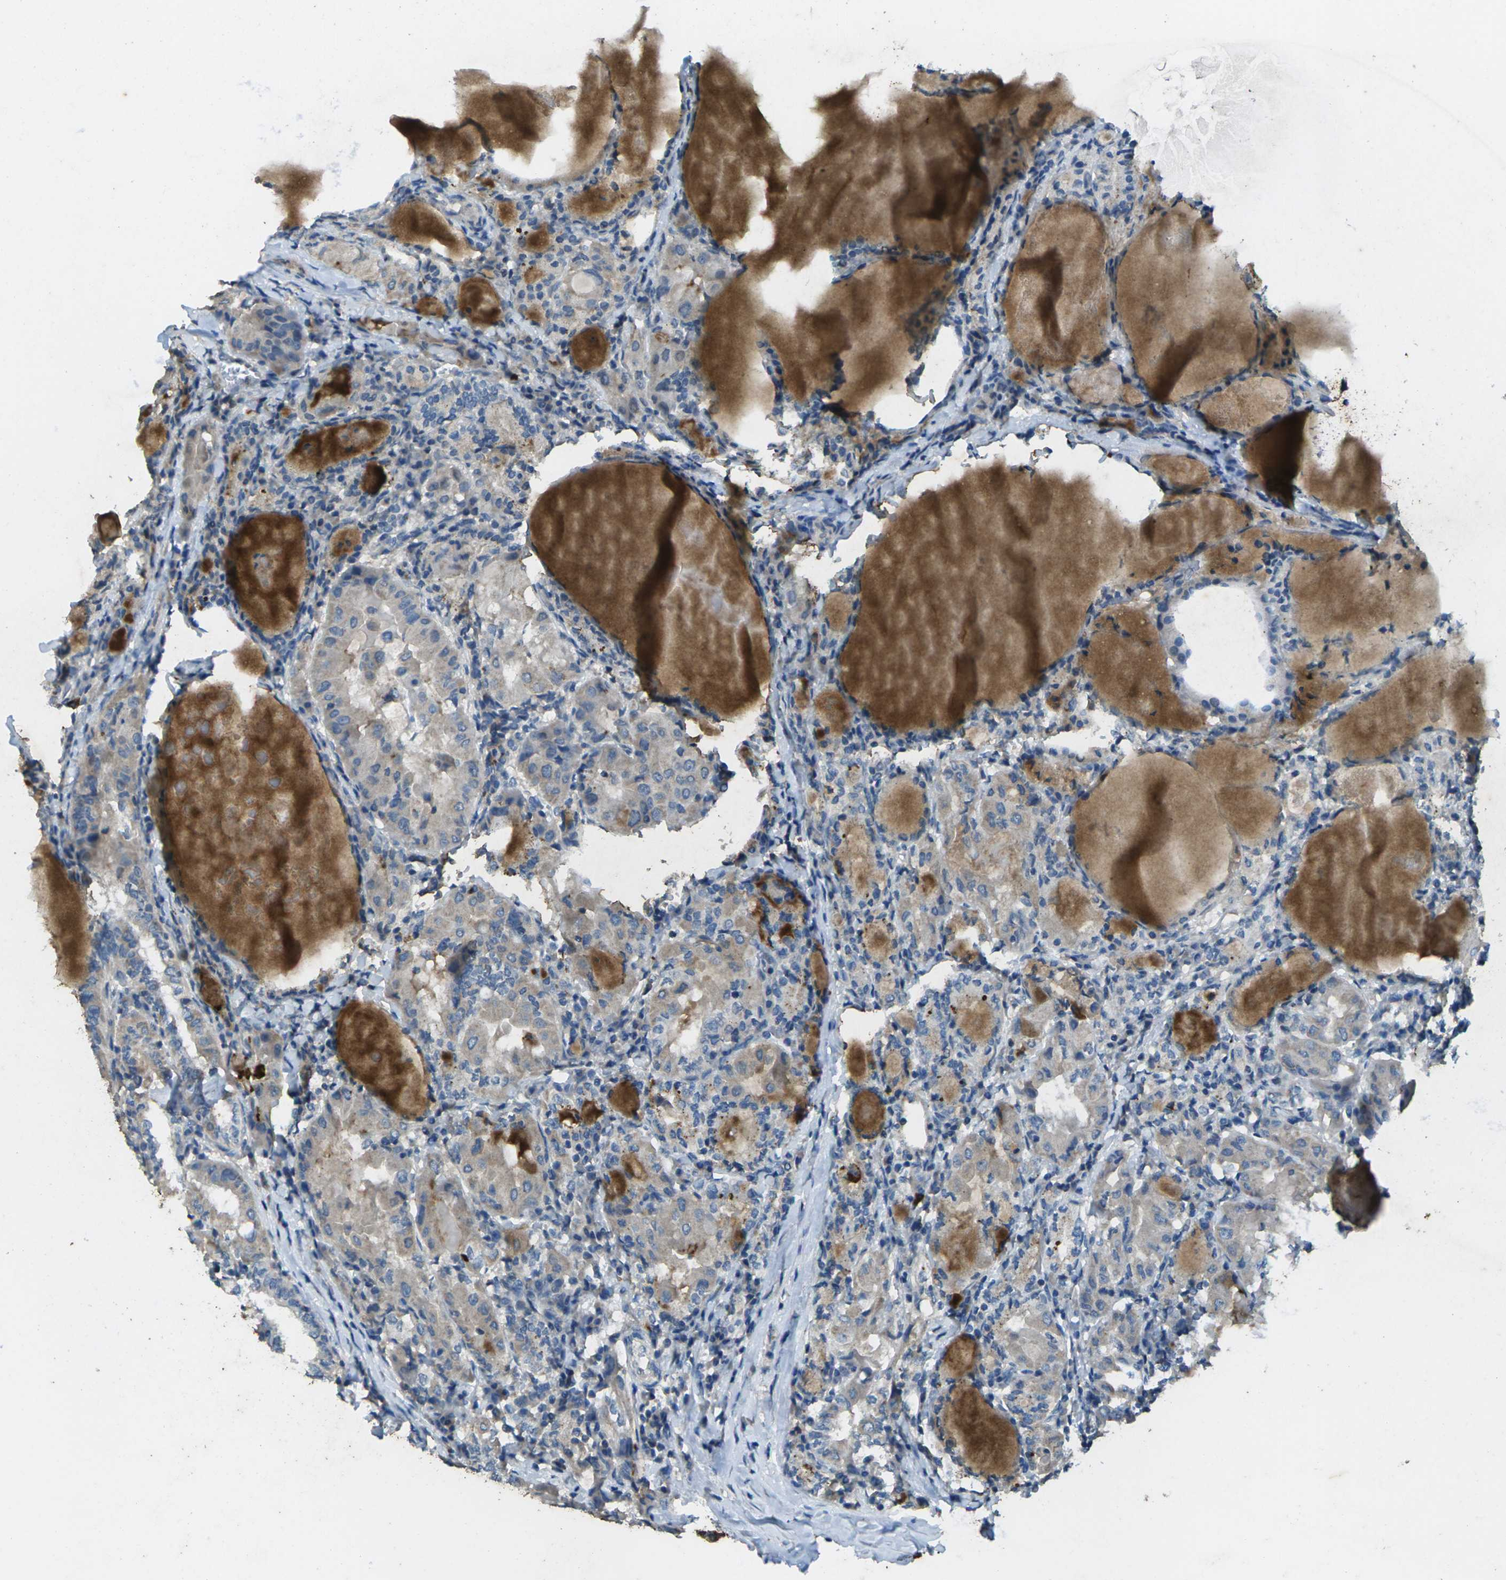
{"staining": {"intensity": "weak", "quantity": "<25%", "location": "cytoplasmic/membranous"}, "tissue": "thyroid cancer", "cell_type": "Tumor cells", "image_type": "cancer", "snomed": [{"axis": "morphology", "description": "Papillary adenocarcinoma, NOS"}, {"axis": "topography", "description": "Thyroid gland"}], "caption": "This is an immunohistochemistry (IHC) photomicrograph of thyroid papillary adenocarcinoma. There is no staining in tumor cells.", "gene": "SIGLEC14", "patient": {"sex": "female", "age": 42}}